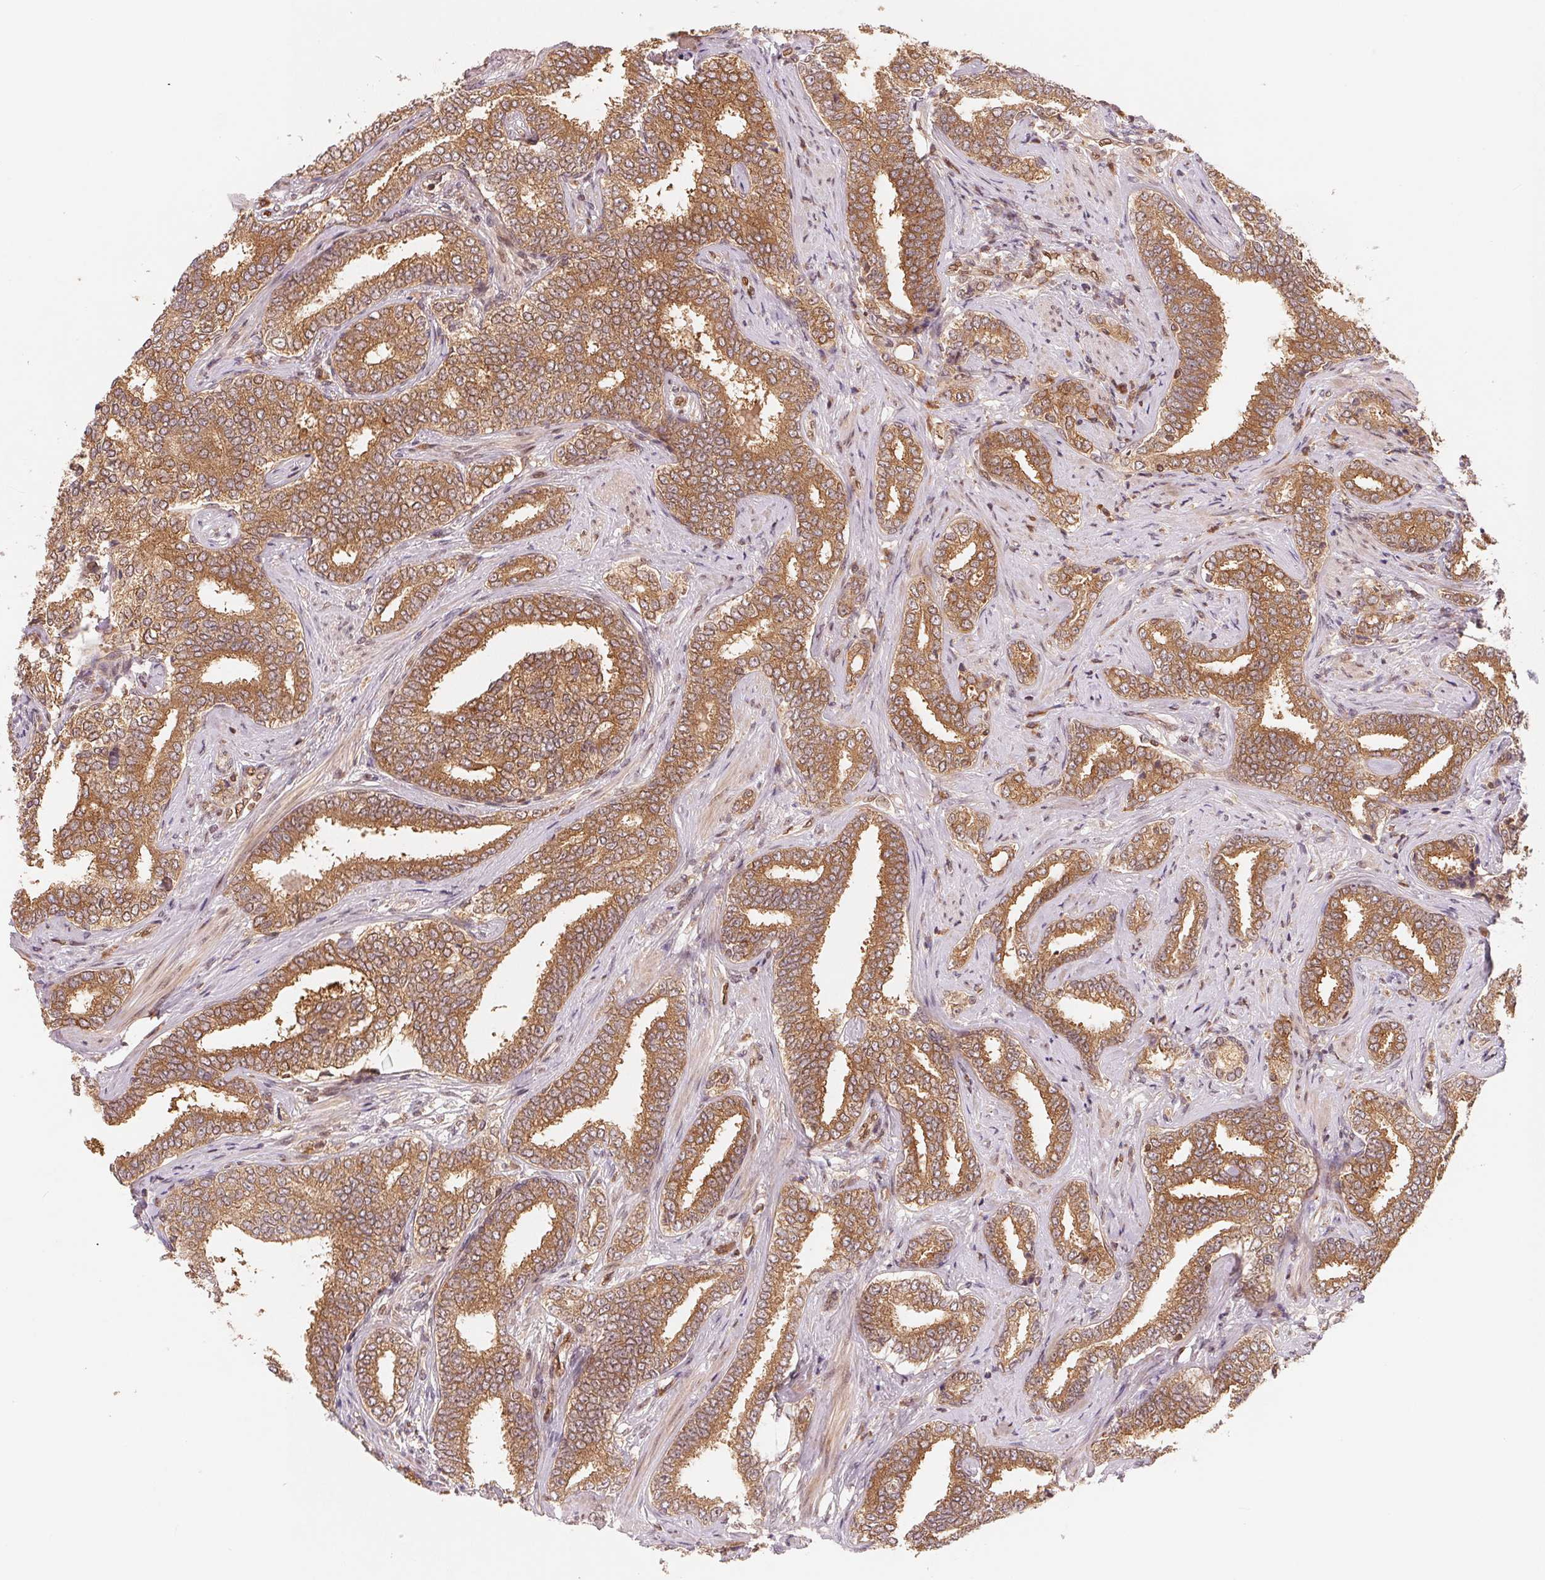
{"staining": {"intensity": "moderate", "quantity": ">75%", "location": "cytoplasmic/membranous,nuclear"}, "tissue": "prostate cancer", "cell_type": "Tumor cells", "image_type": "cancer", "snomed": [{"axis": "morphology", "description": "Adenocarcinoma, High grade"}, {"axis": "topography", "description": "Prostate"}], "caption": "Human prostate cancer stained with a protein marker reveals moderate staining in tumor cells.", "gene": "CCDC102B", "patient": {"sex": "male", "age": 72}}